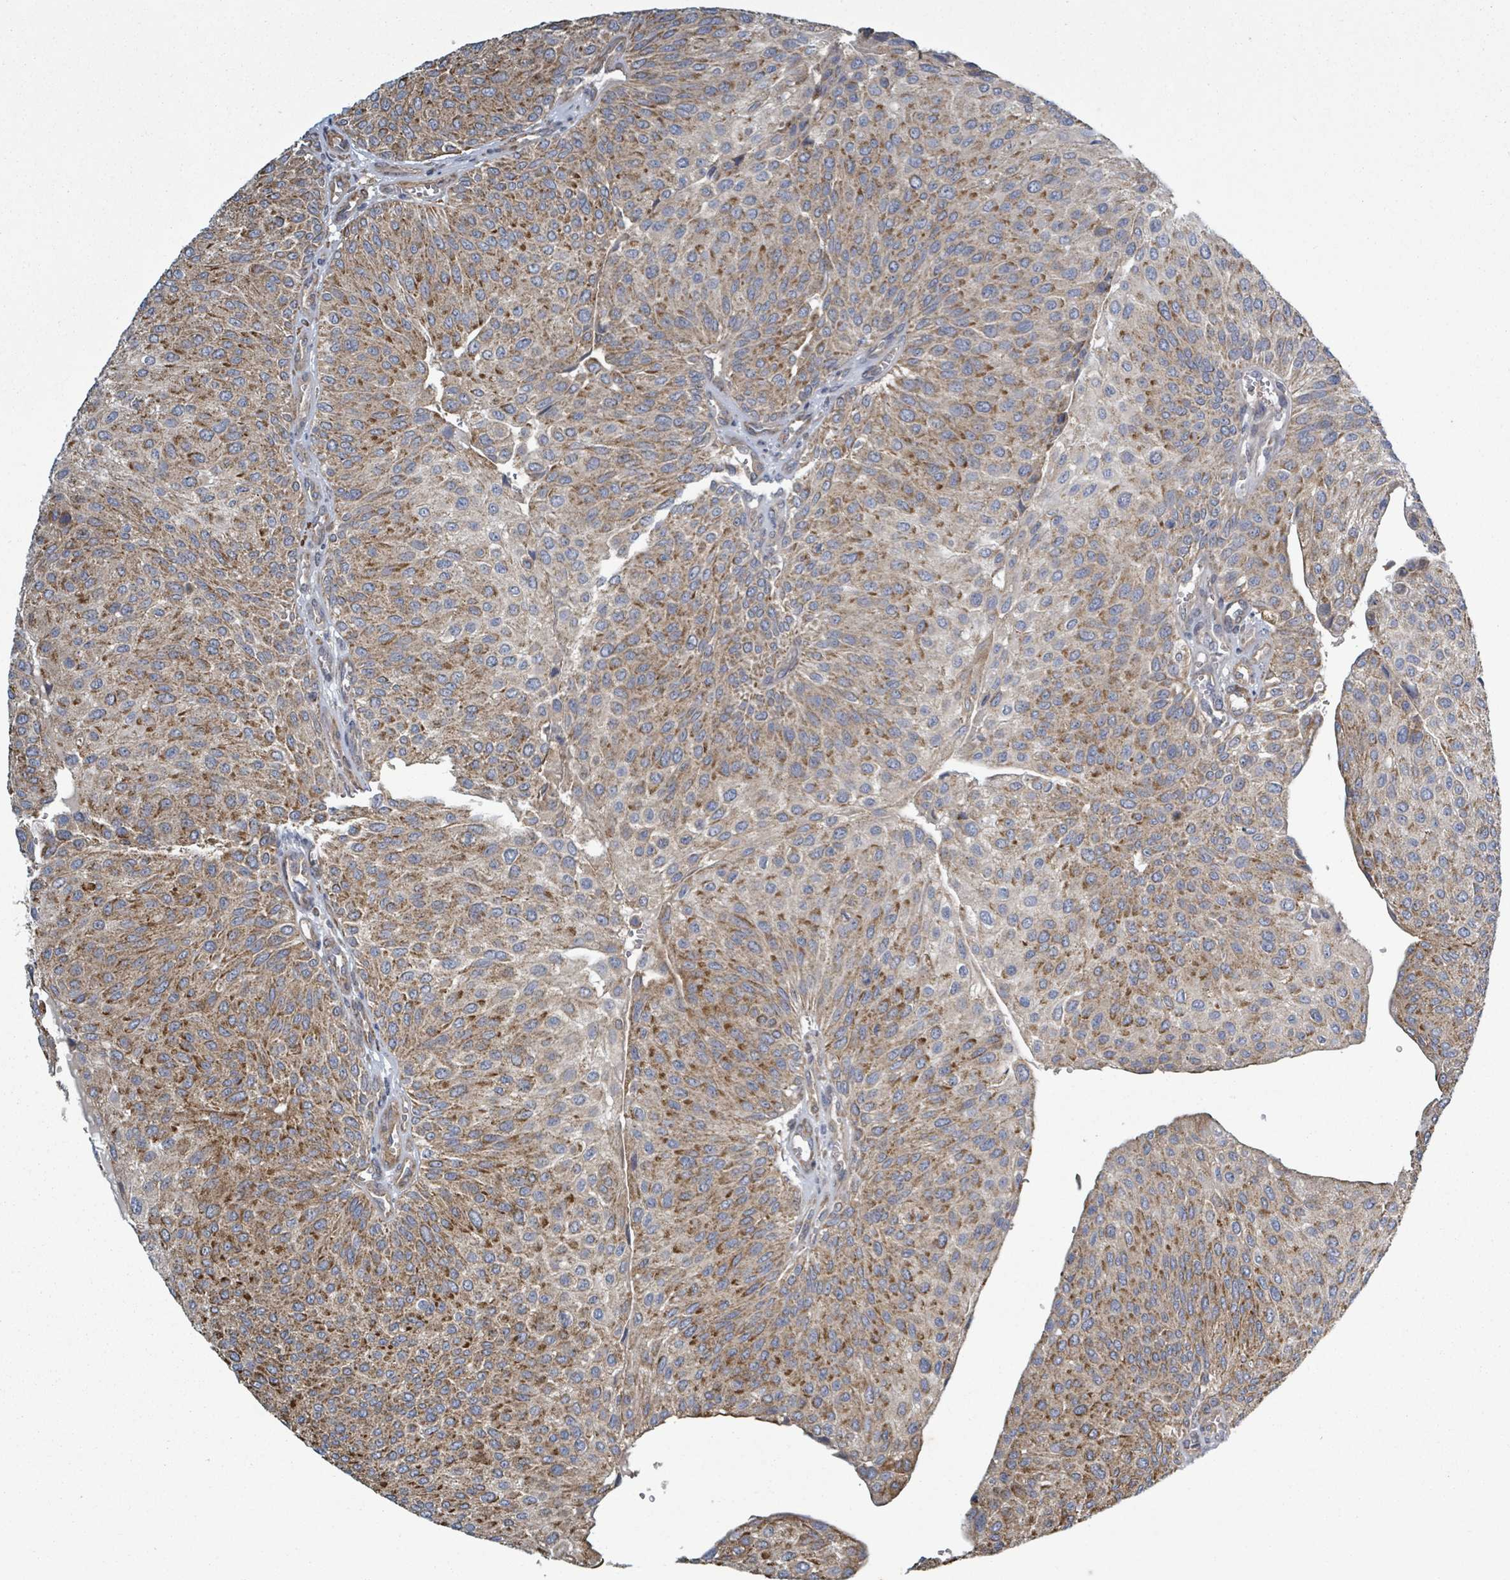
{"staining": {"intensity": "moderate", "quantity": ">75%", "location": "cytoplasmic/membranous"}, "tissue": "urothelial cancer", "cell_type": "Tumor cells", "image_type": "cancer", "snomed": [{"axis": "morphology", "description": "Urothelial carcinoma, NOS"}, {"axis": "topography", "description": "Urinary bladder"}], "caption": "DAB (3,3'-diaminobenzidine) immunohistochemical staining of transitional cell carcinoma shows moderate cytoplasmic/membranous protein positivity in about >75% of tumor cells.", "gene": "ADCK1", "patient": {"sex": "male", "age": 67}}